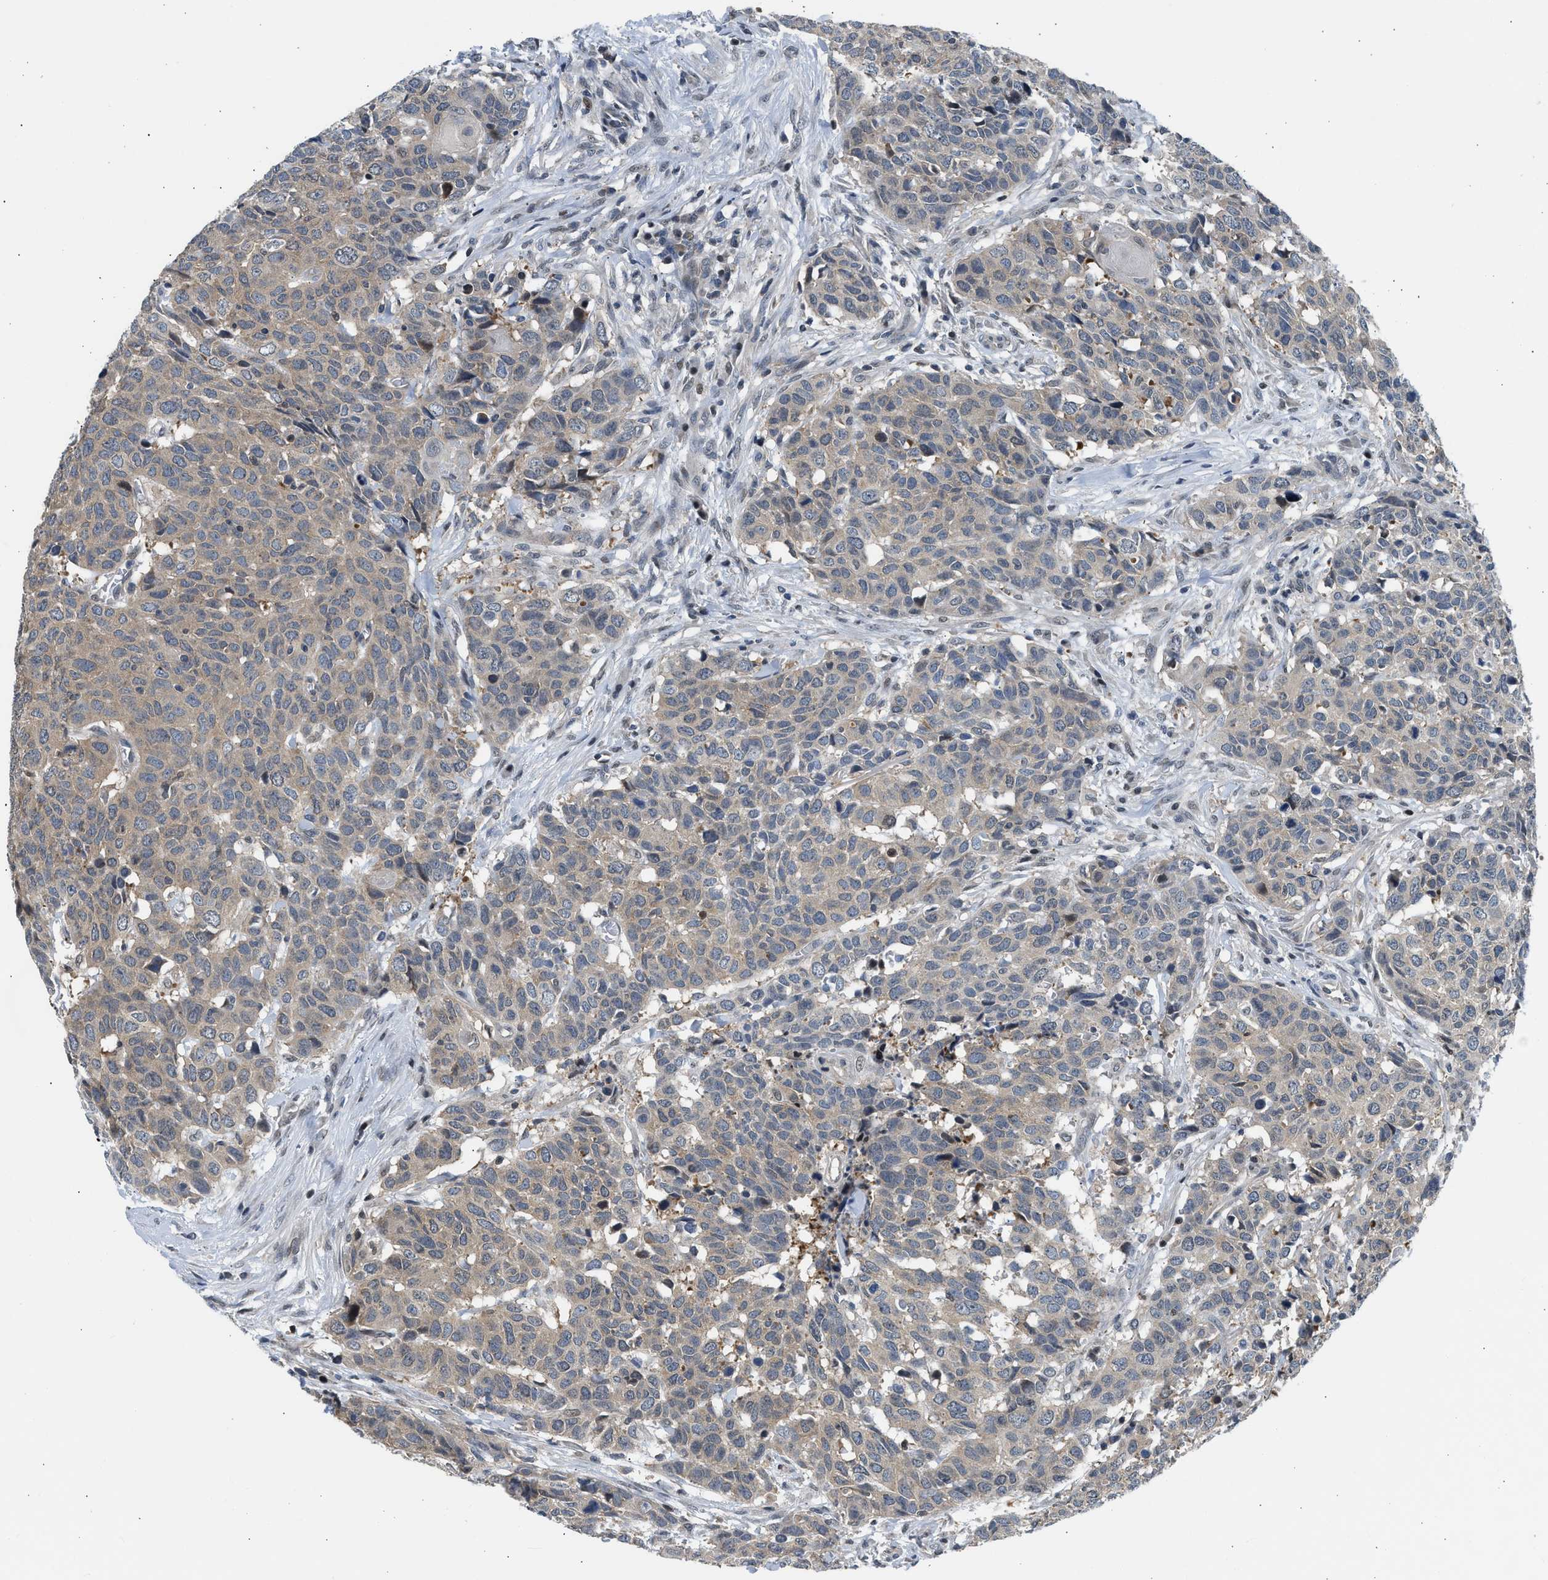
{"staining": {"intensity": "weak", "quantity": ">75%", "location": "cytoplasmic/membranous"}, "tissue": "head and neck cancer", "cell_type": "Tumor cells", "image_type": "cancer", "snomed": [{"axis": "morphology", "description": "Squamous cell carcinoma, NOS"}, {"axis": "topography", "description": "Head-Neck"}], "caption": "Tumor cells show low levels of weak cytoplasmic/membranous staining in approximately >75% of cells in head and neck squamous cell carcinoma. (brown staining indicates protein expression, while blue staining denotes nuclei).", "gene": "OLIG3", "patient": {"sex": "male", "age": 66}}